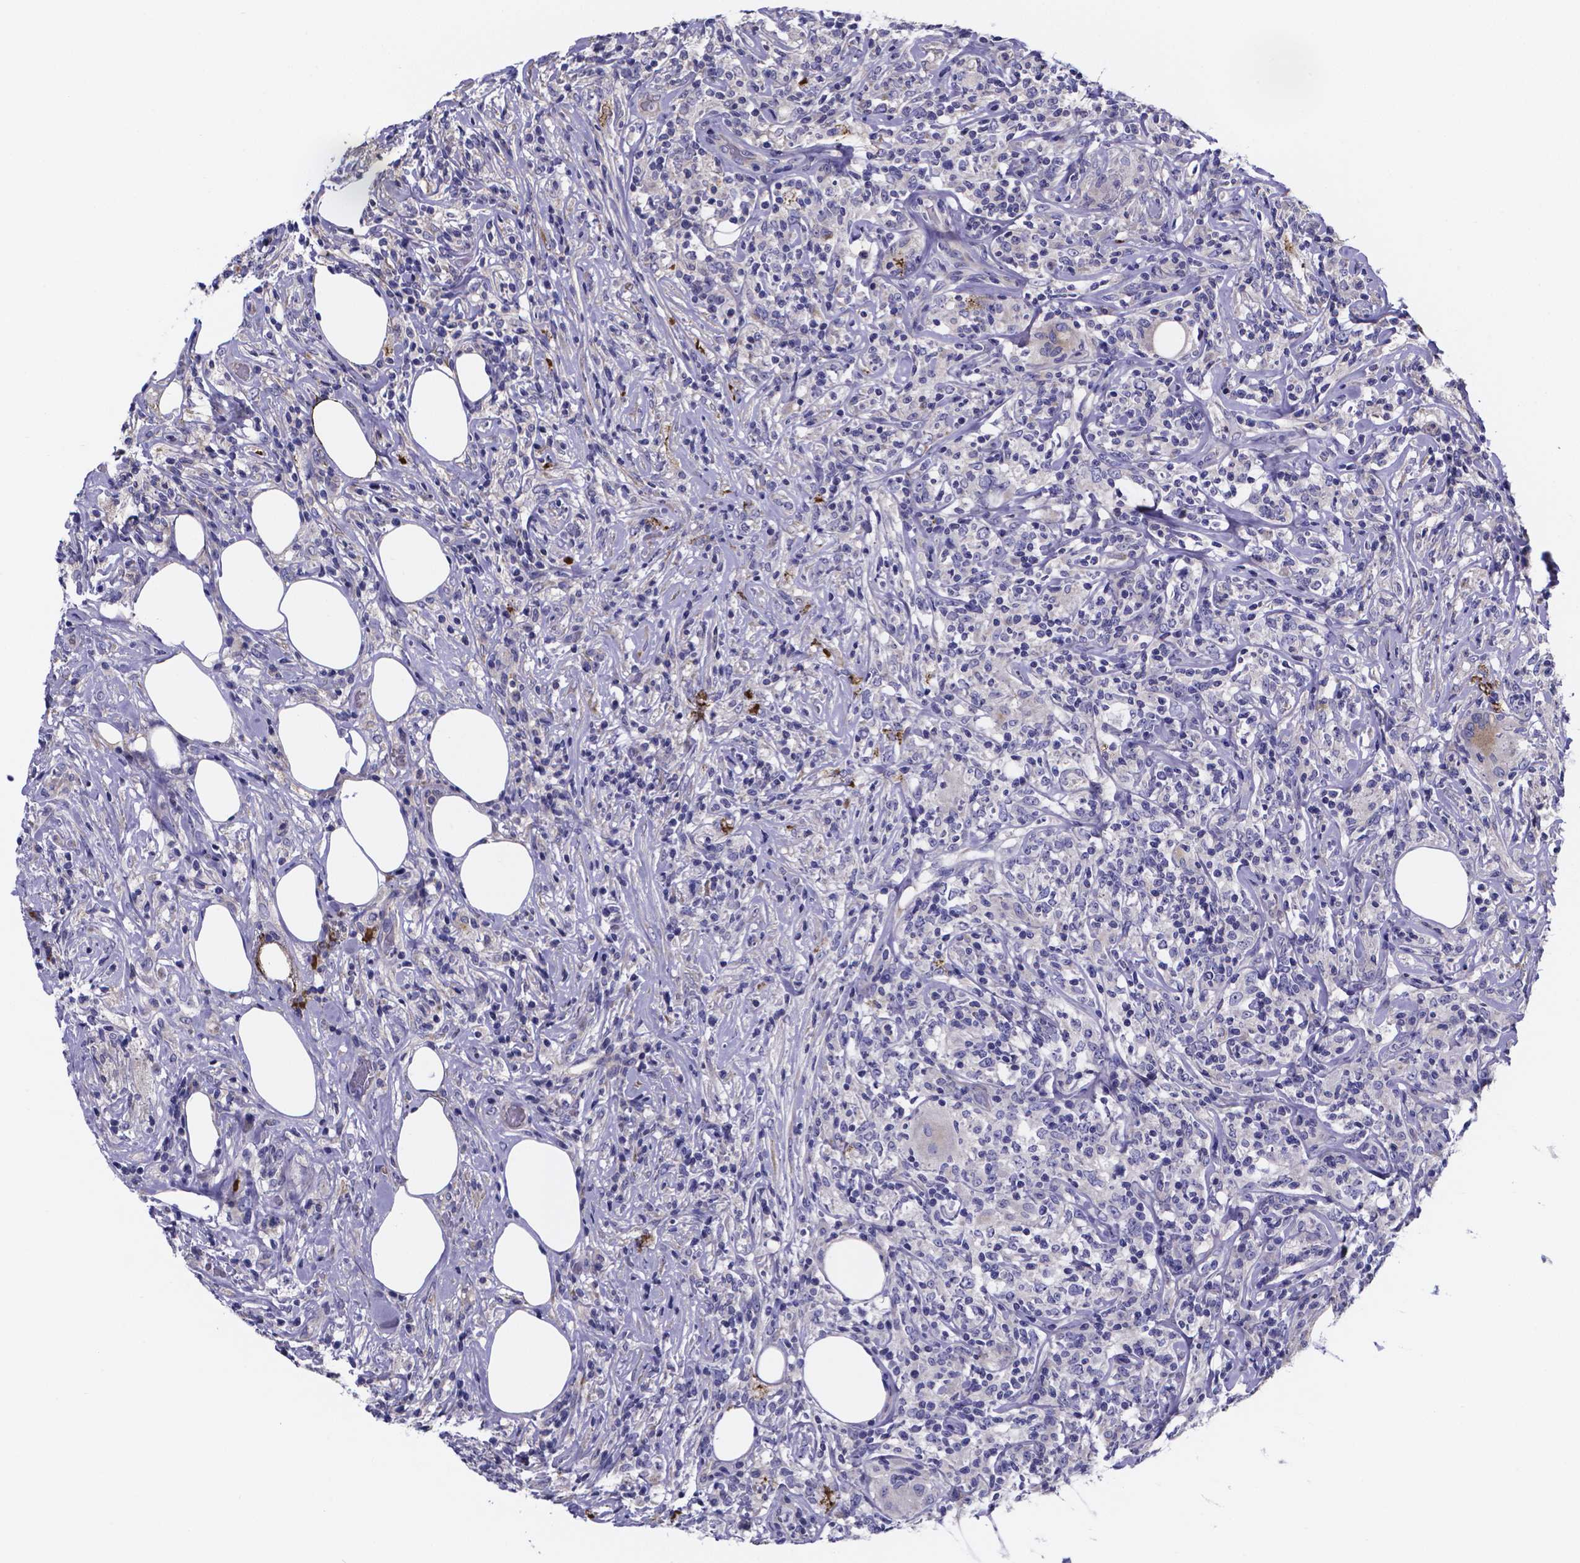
{"staining": {"intensity": "negative", "quantity": "none", "location": "none"}, "tissue": "lymphoma", "cell_type": "Tumor cells", "image_type": "cancer", "snomed": [{"axis": "morphology", "description": "Malignant lymphoma, non-Hodgkin's type, High grade"}, {"axis": "topography", "description": "Lymph node"}], "caption": "Malignant lymphoma, non-Hodgkin's type (high-grade) was stained to show a protein in brown. There is no significant positivity in tumor cells.", "gene": "SFRP4", "patient": {"sex": "female", "age": 84}}